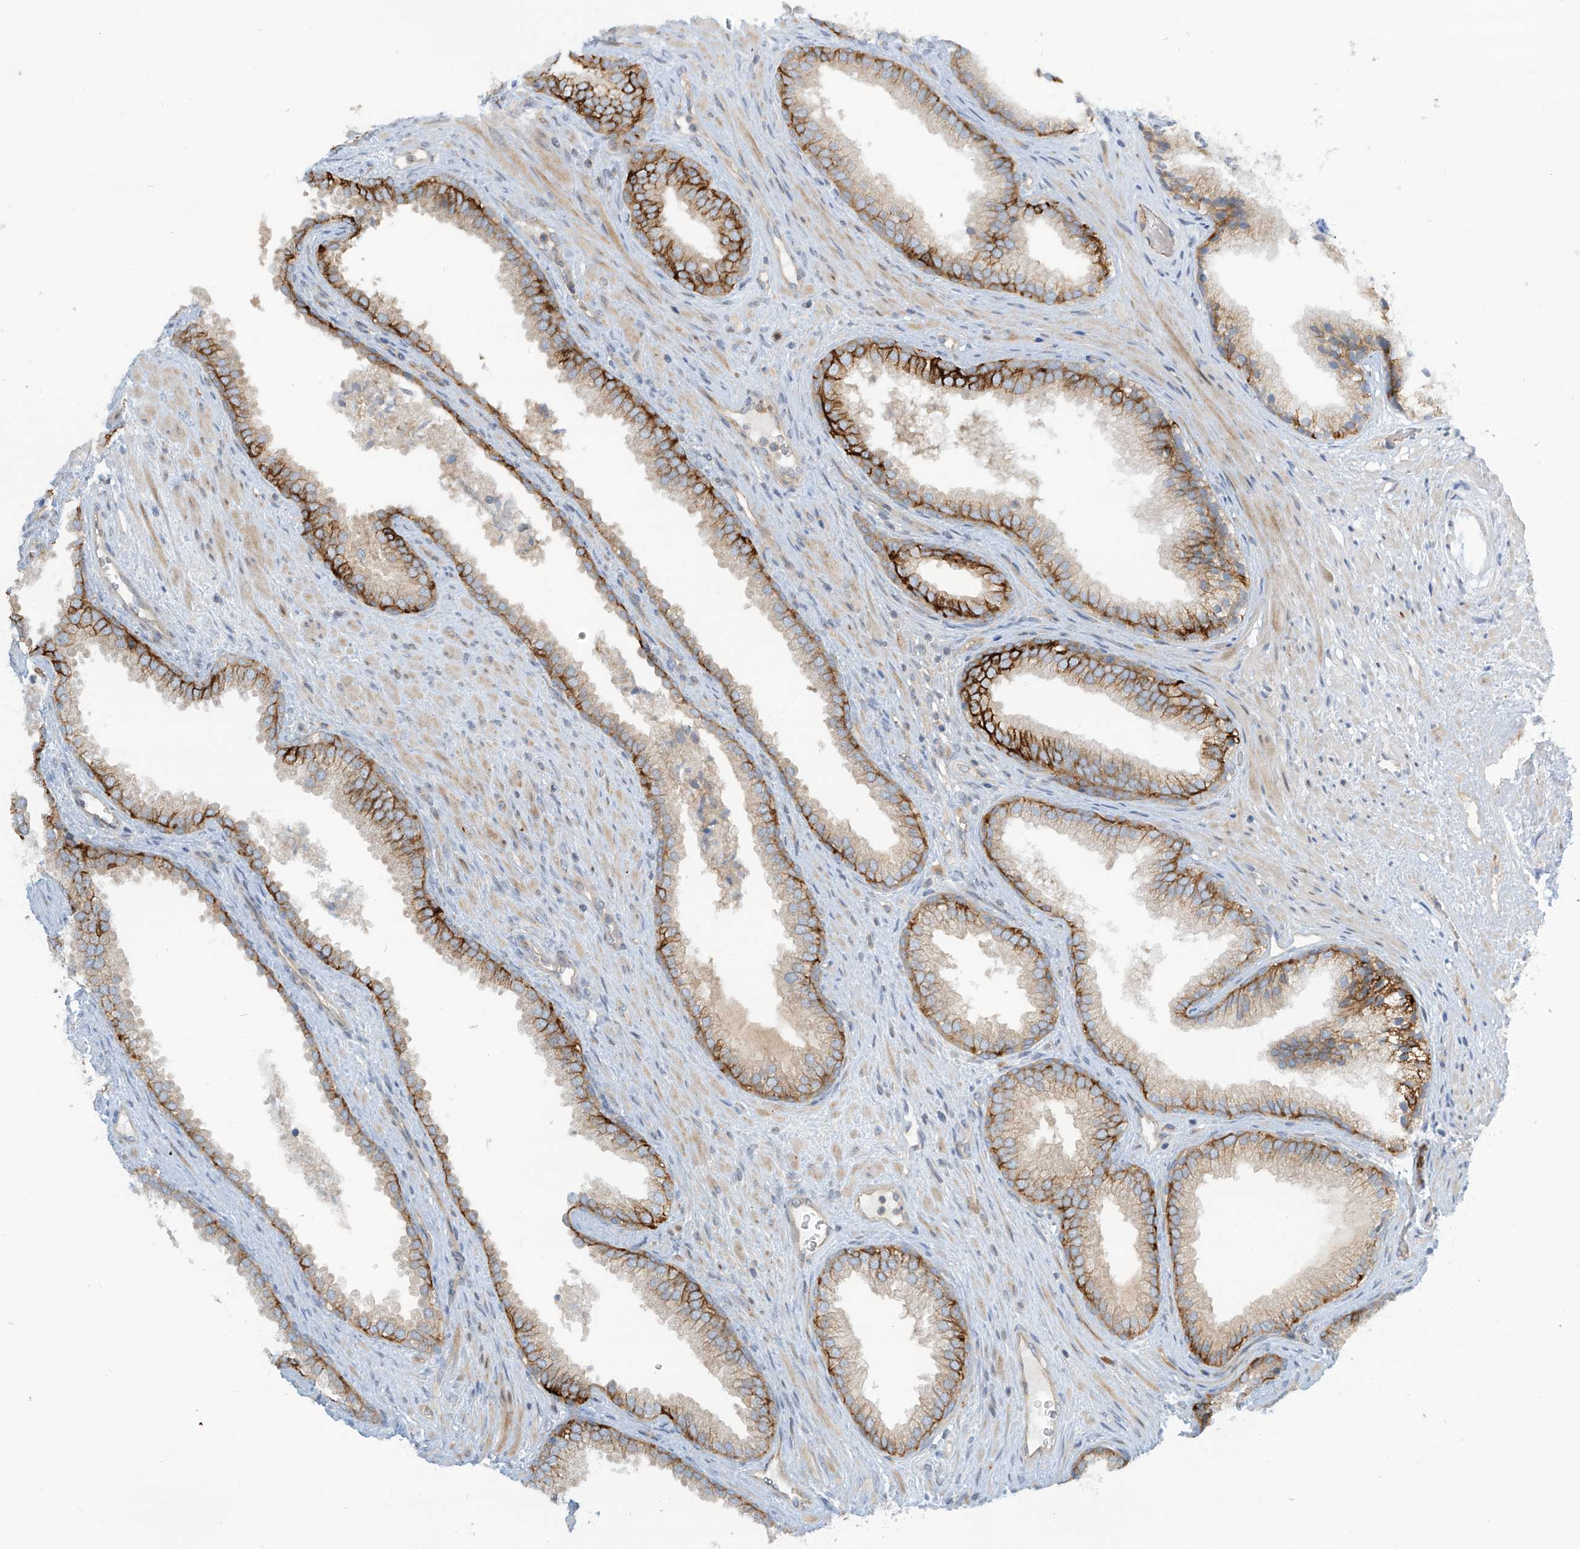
{"staining": {"intensity": "moderate", "quantity": "25%-75%", "location": "cytoplasmic/membranous"}, "tissue": "prostate", "cell_type": "Glandular cells", "image_type": "normal", "snomed": [{"axis": "morphology", "description": "Normal tissue, NOS"}, {"axis": "topography", "description": "Prostate"}], "caption": "A brown stain labels moderate cytoplasmic/membranous staining of a protein in glandular cells of normal prostate.", "gene": "FSD1L", "patient": {"sex": "male", "age": 76}}